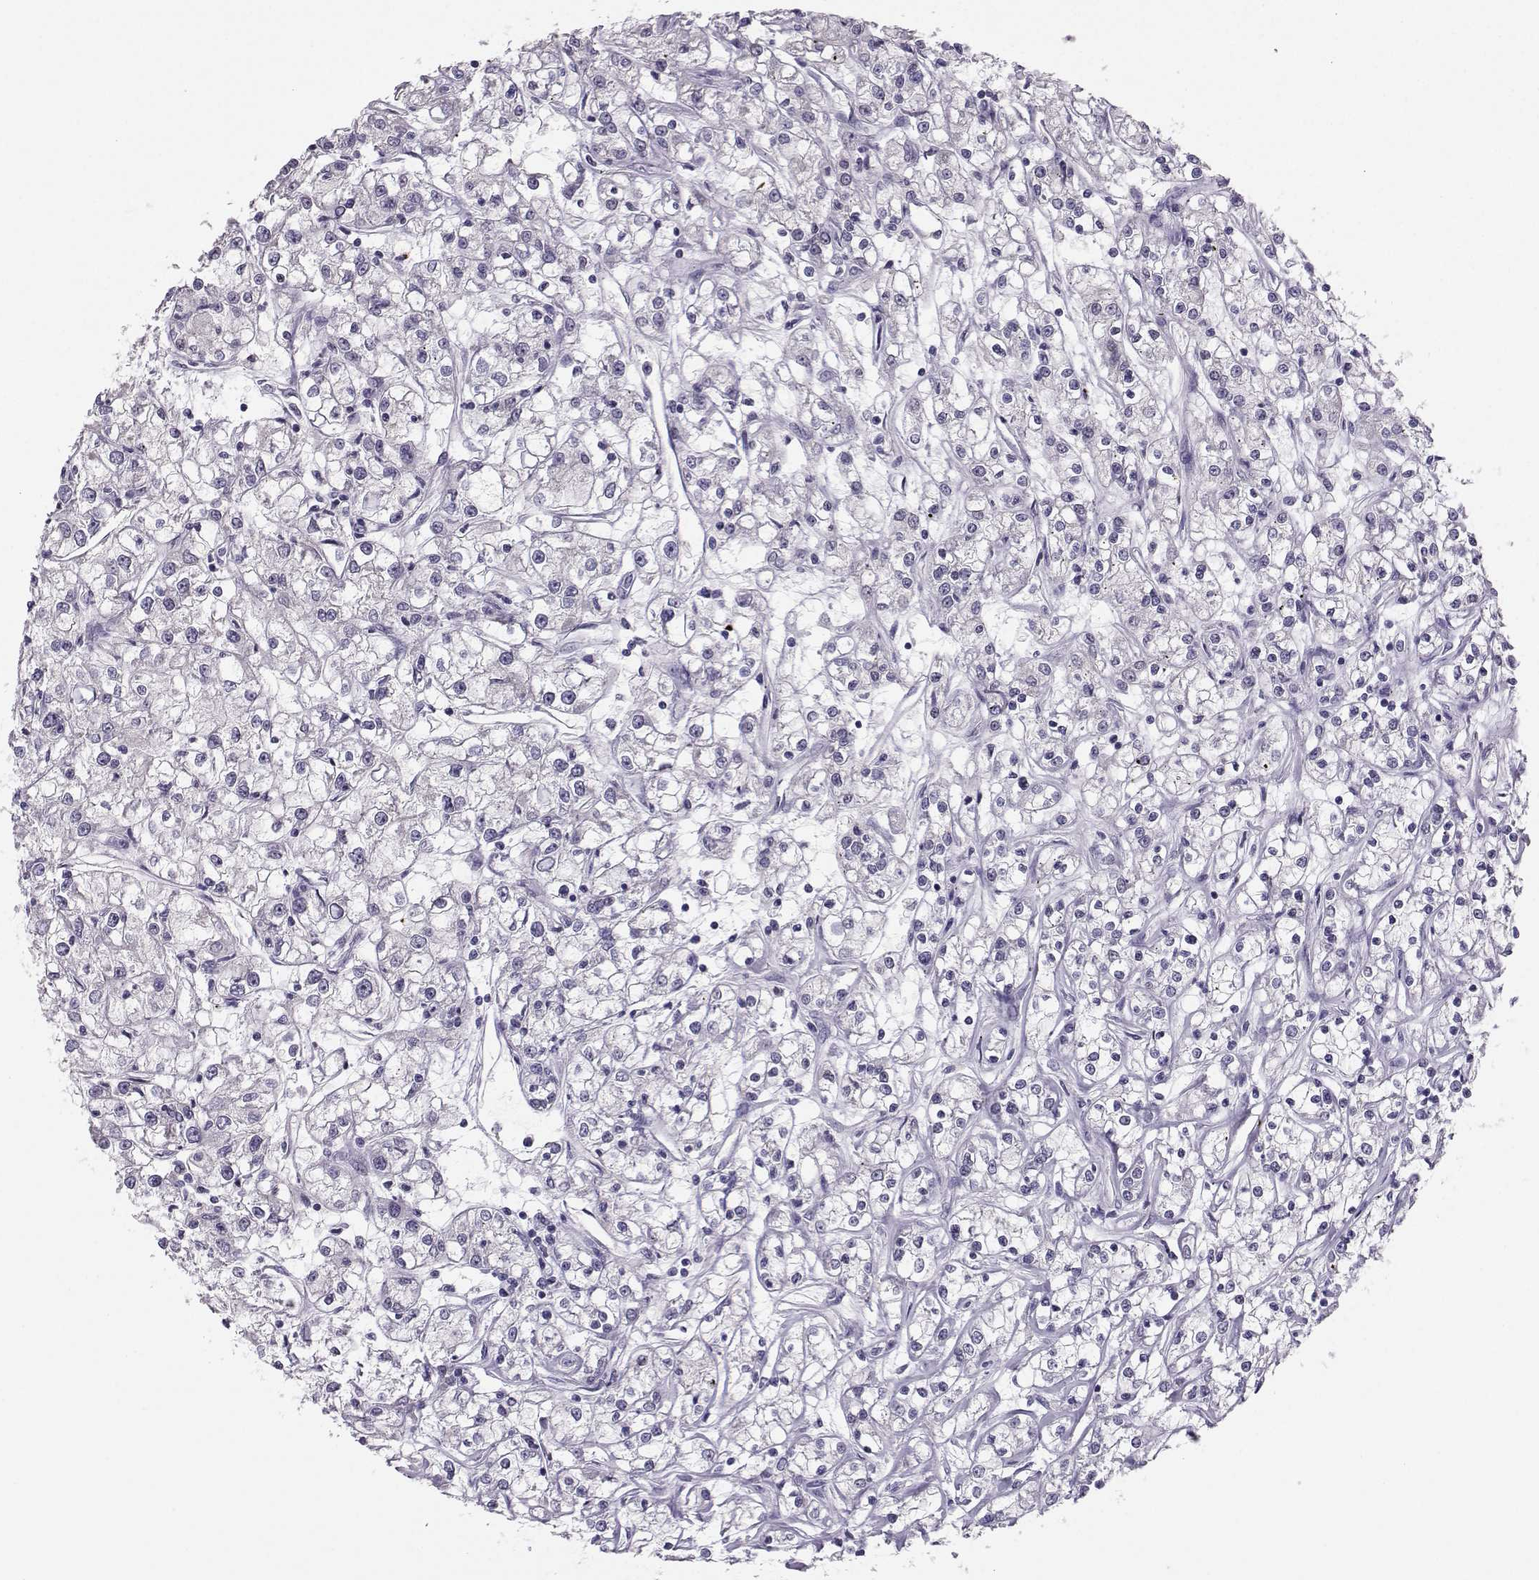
{"staining": {"intensity": "negative", "quantity": "none", "location": "none"}, "tissue": "renal cancer", "cell_type": "Tumor cells", "image_type": "cancer", "snomed": [{"axis": "morphology", "description": "Adenocarcinoma, NOS"}, {"axis": "topography", "description": "Kidney"}], "caption": "DAB immunohistochemical staining of human renal cancer (adenocarcinoma) shows no significant expression in tumor cells. Nuclei are stained in blue.", "gene": "DNAAF1", "patient": {"sex": "female", "age": 59}}